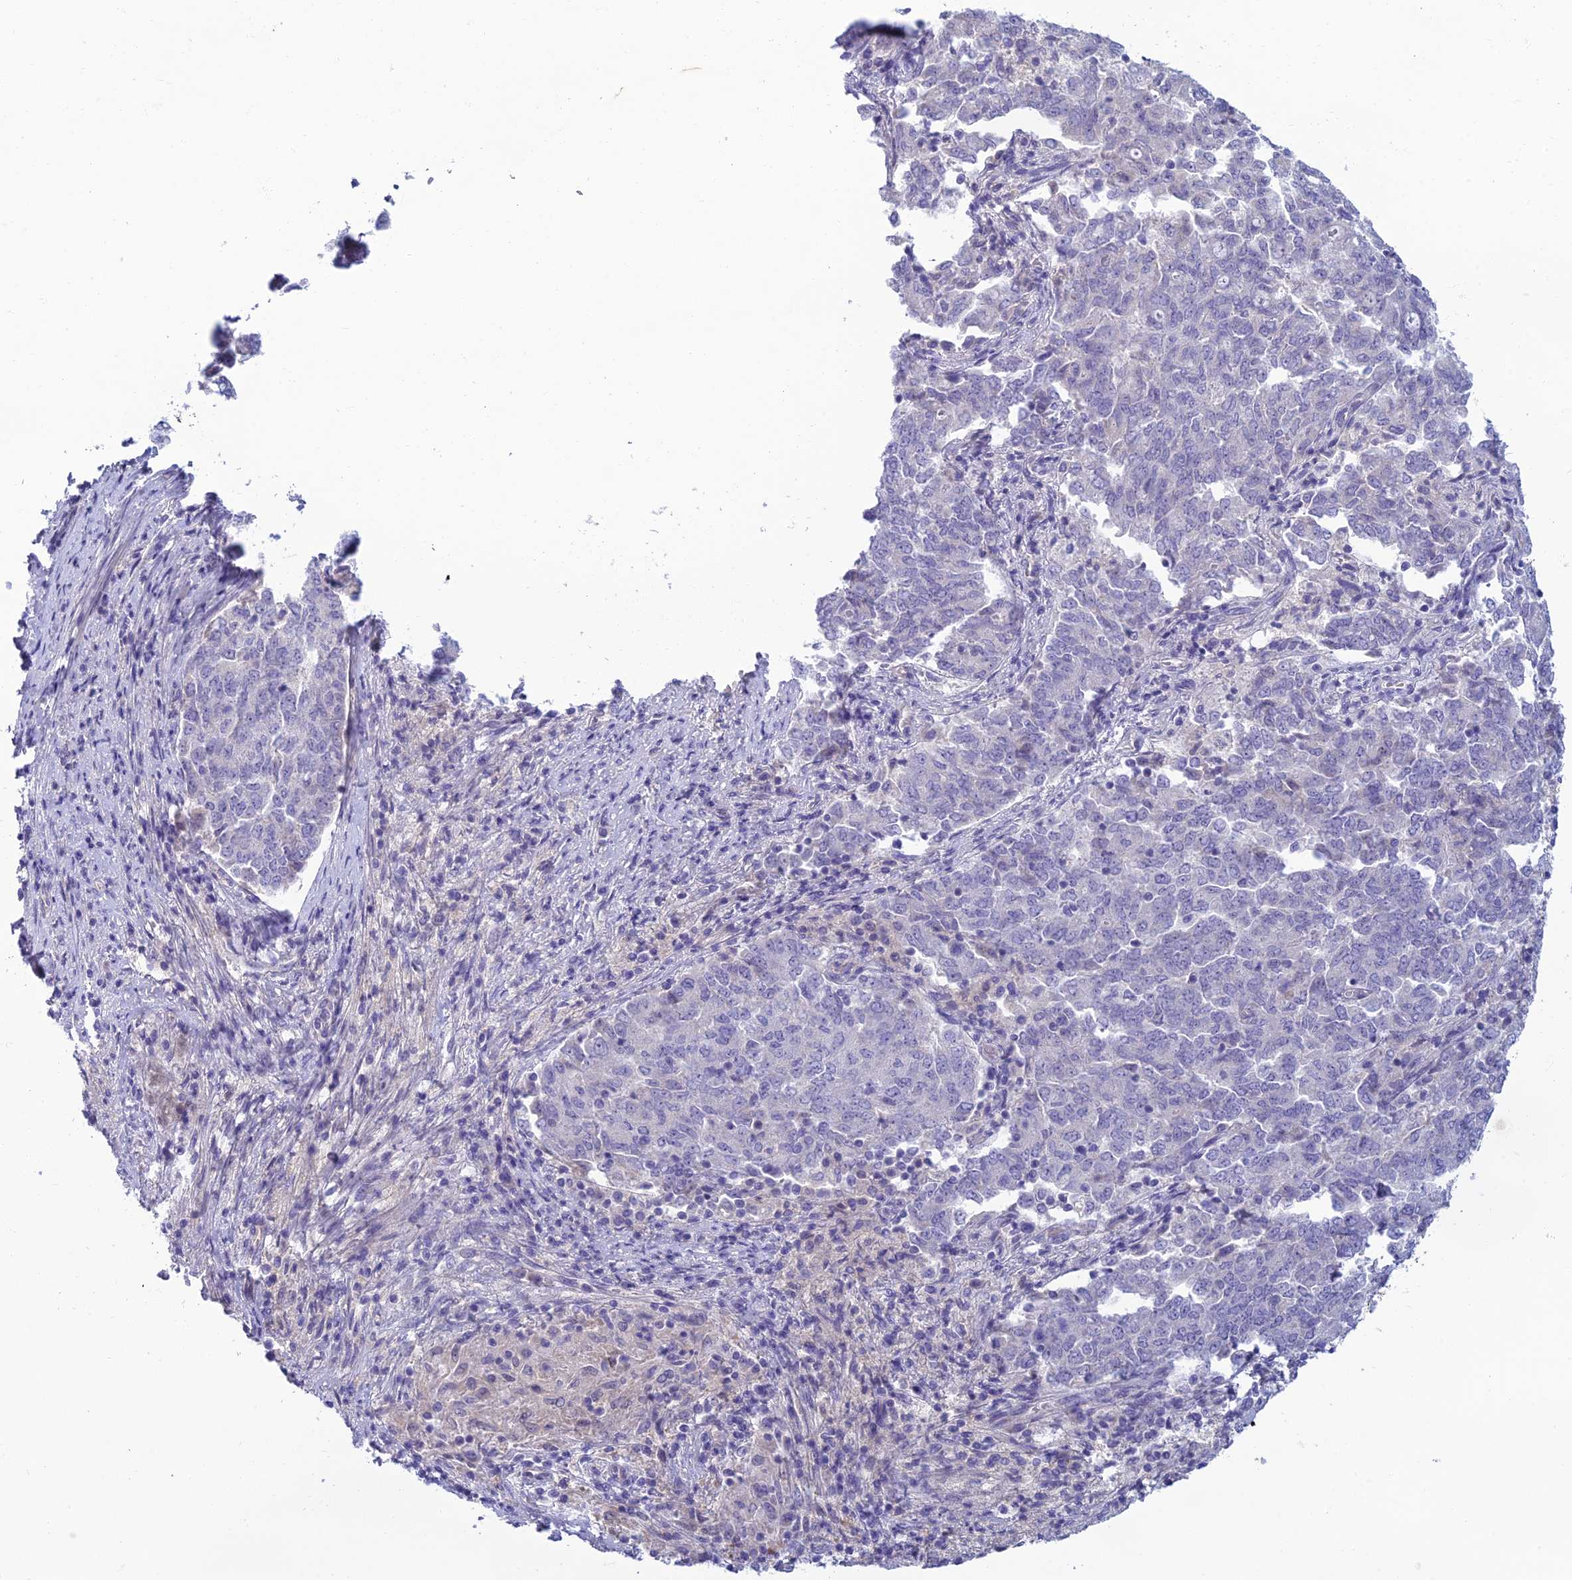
{"staining": {"intensity": "negative", "quantity": "none", "location": "none"}, "tissue": "endometrial cancer", "cell_type": "Tumor cells", "image_type": "cancer", "snomed": [{"axis": "morphology", "description": "Adenocarcinoma, NOS"}, {"axis": "topography", "description": "Endometrium"}], "caption": "An IHC histopathology image of endometrial cancer (adenocarcinoma) is shown. There is no staining in tumor cells of endometrial cancer (adenocarcinoma). Brightfield microscopy of immunohistochemistry stained with DAB (3,3'-diaminobenzidine) (brown) and hematoxylin (blue), captured at high magnification.", "gene": "SLC25A41", "patient": {"sex": "female", "age": 80}}